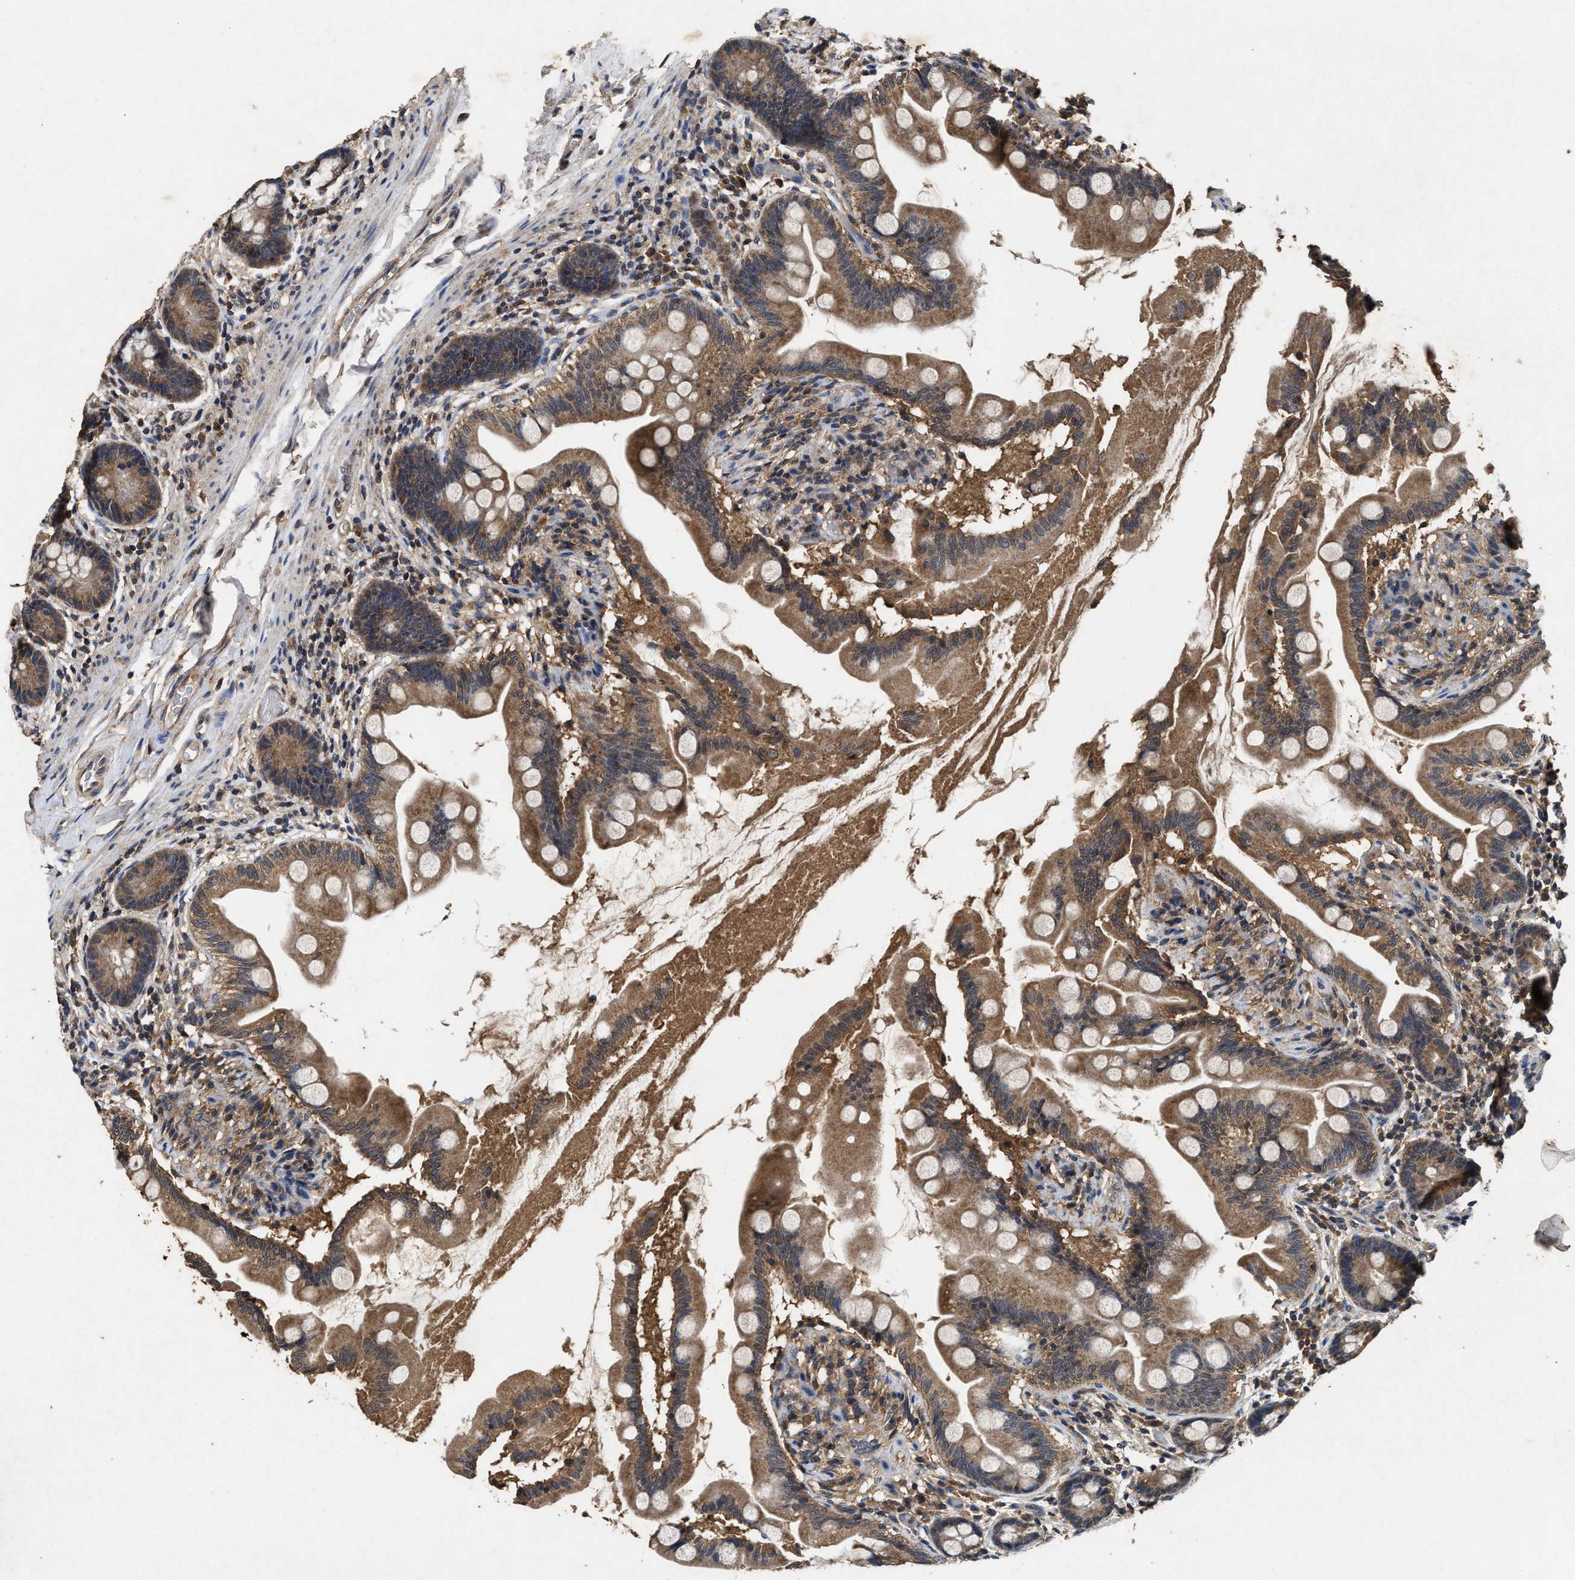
{"staining": {"intensity": "moderate", "quantity": ">75%", "location": "cytoplasmic/membranous"}, "tissue": "small intestine", "cell_type": "Glandular cells", "image_type": "normal", "snomed": [{"axis": "morphology", "description": "Normal tissue, NOS"}, {"axis": "topography", "description": "Small intestine"}], "caption": "Glandular cells exhibit medium levels of moderate cytoplasmic/membranous staining in about >75% of cells in unremarkable small intestine.", "gene": "PDAP1", "patient": {"sex": "female", "age": 56}}